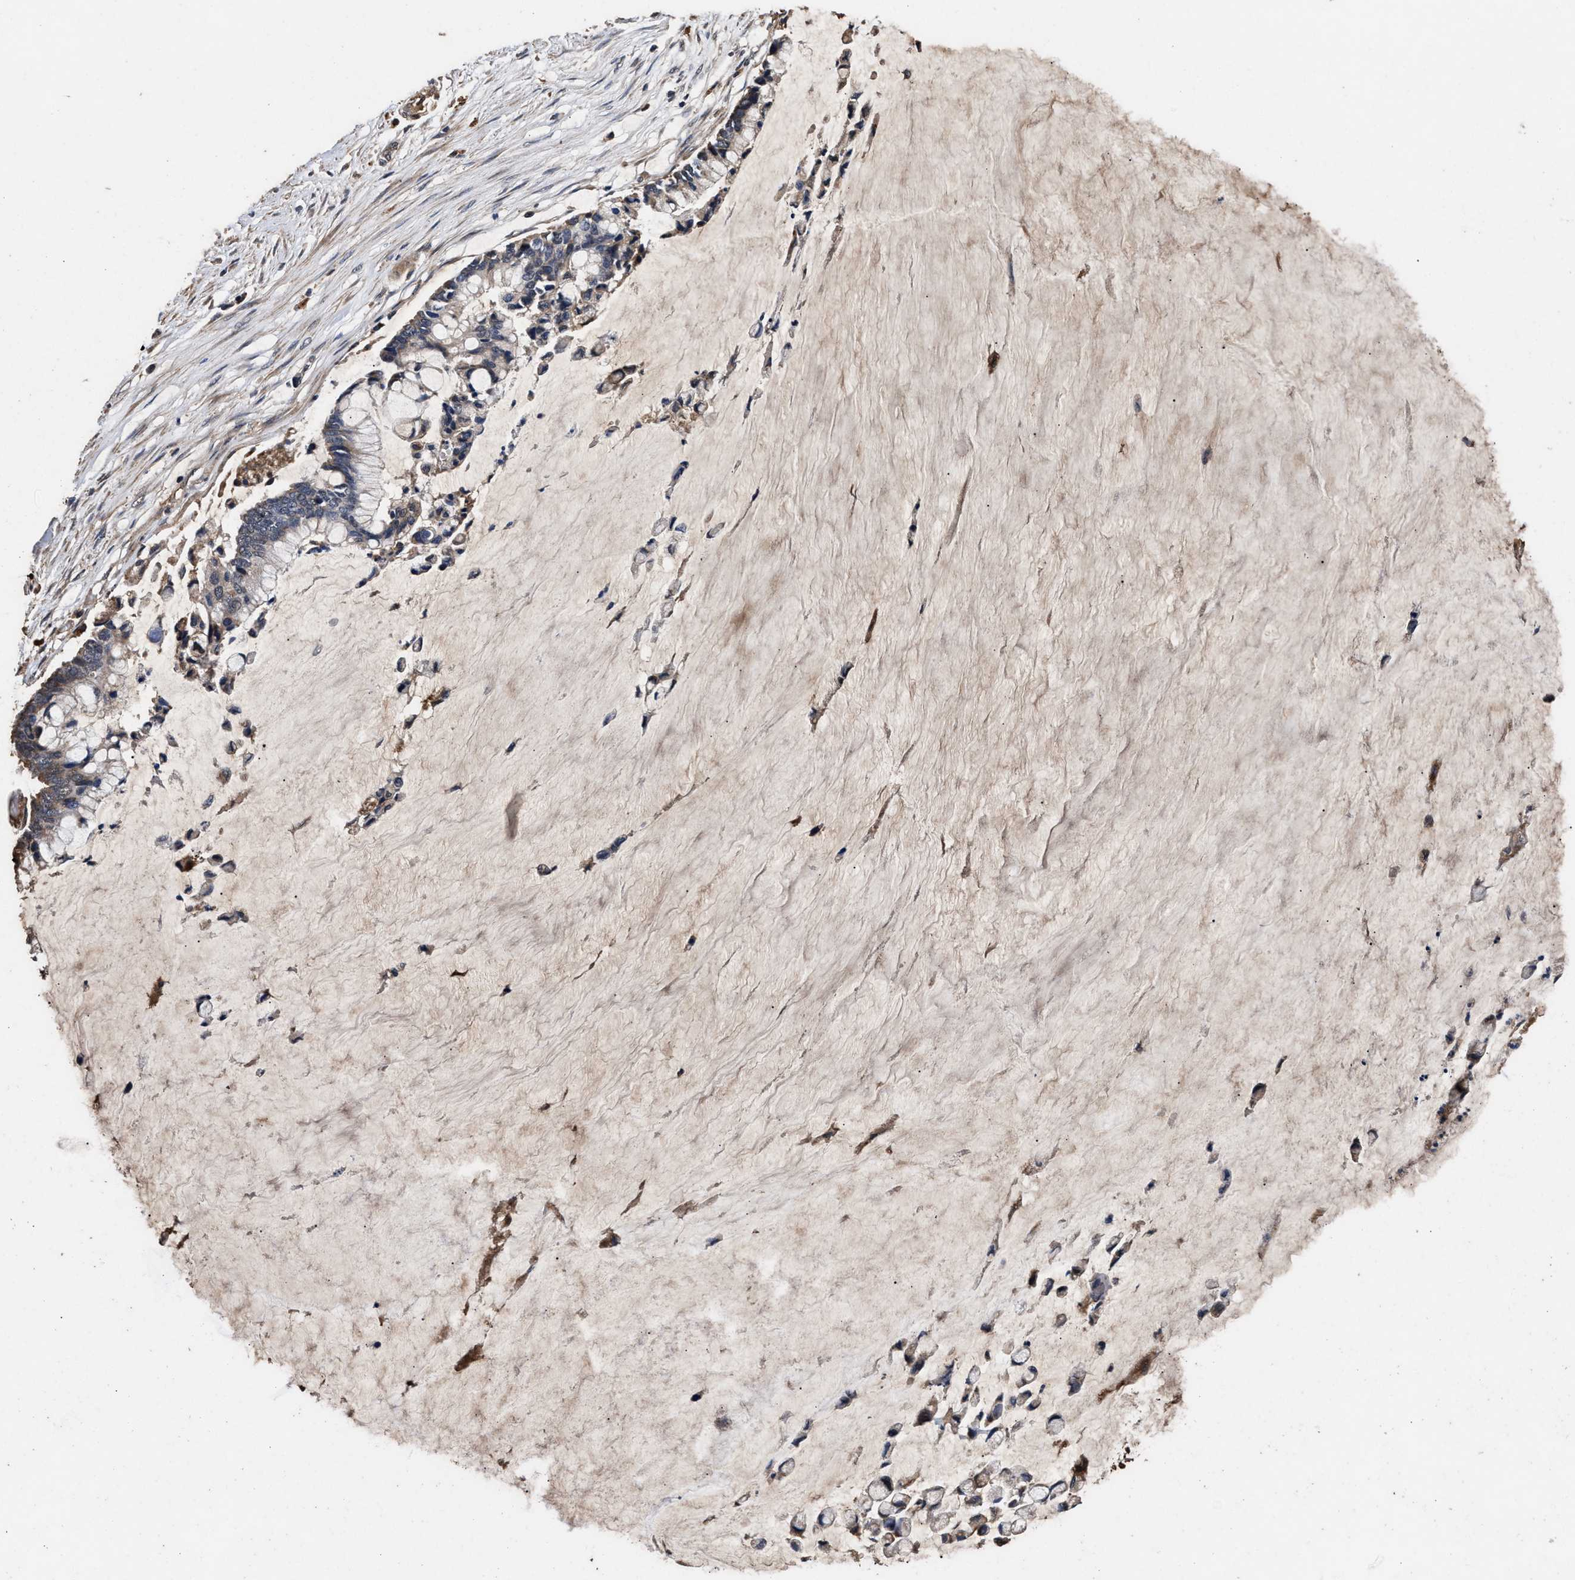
{"staining": {"intensity": "weak", "quantity": "25%-75%", "location": "cytoplasmic/membranous"}, "tissue": "pancreatic cancer", "cell_type": "Tumor cells", "image_type": "cancer", "snomed": [{"axis": "morphology", "description": "Adenocarcinoma, NOS"}, {"axis": "topography", "description": "Pancreas"}], "caption": "Immunohistochemistry (IHC) micrograph of pancreatic cancer (adenocarcinoma) stained for a protein (brown), which demonstrates low levels of weak cytoplasmic/membranous expression in about 25%-75% of tumor cells.", "gene": "KYAT1", "patient": {"sex": "male", "age": 41}}